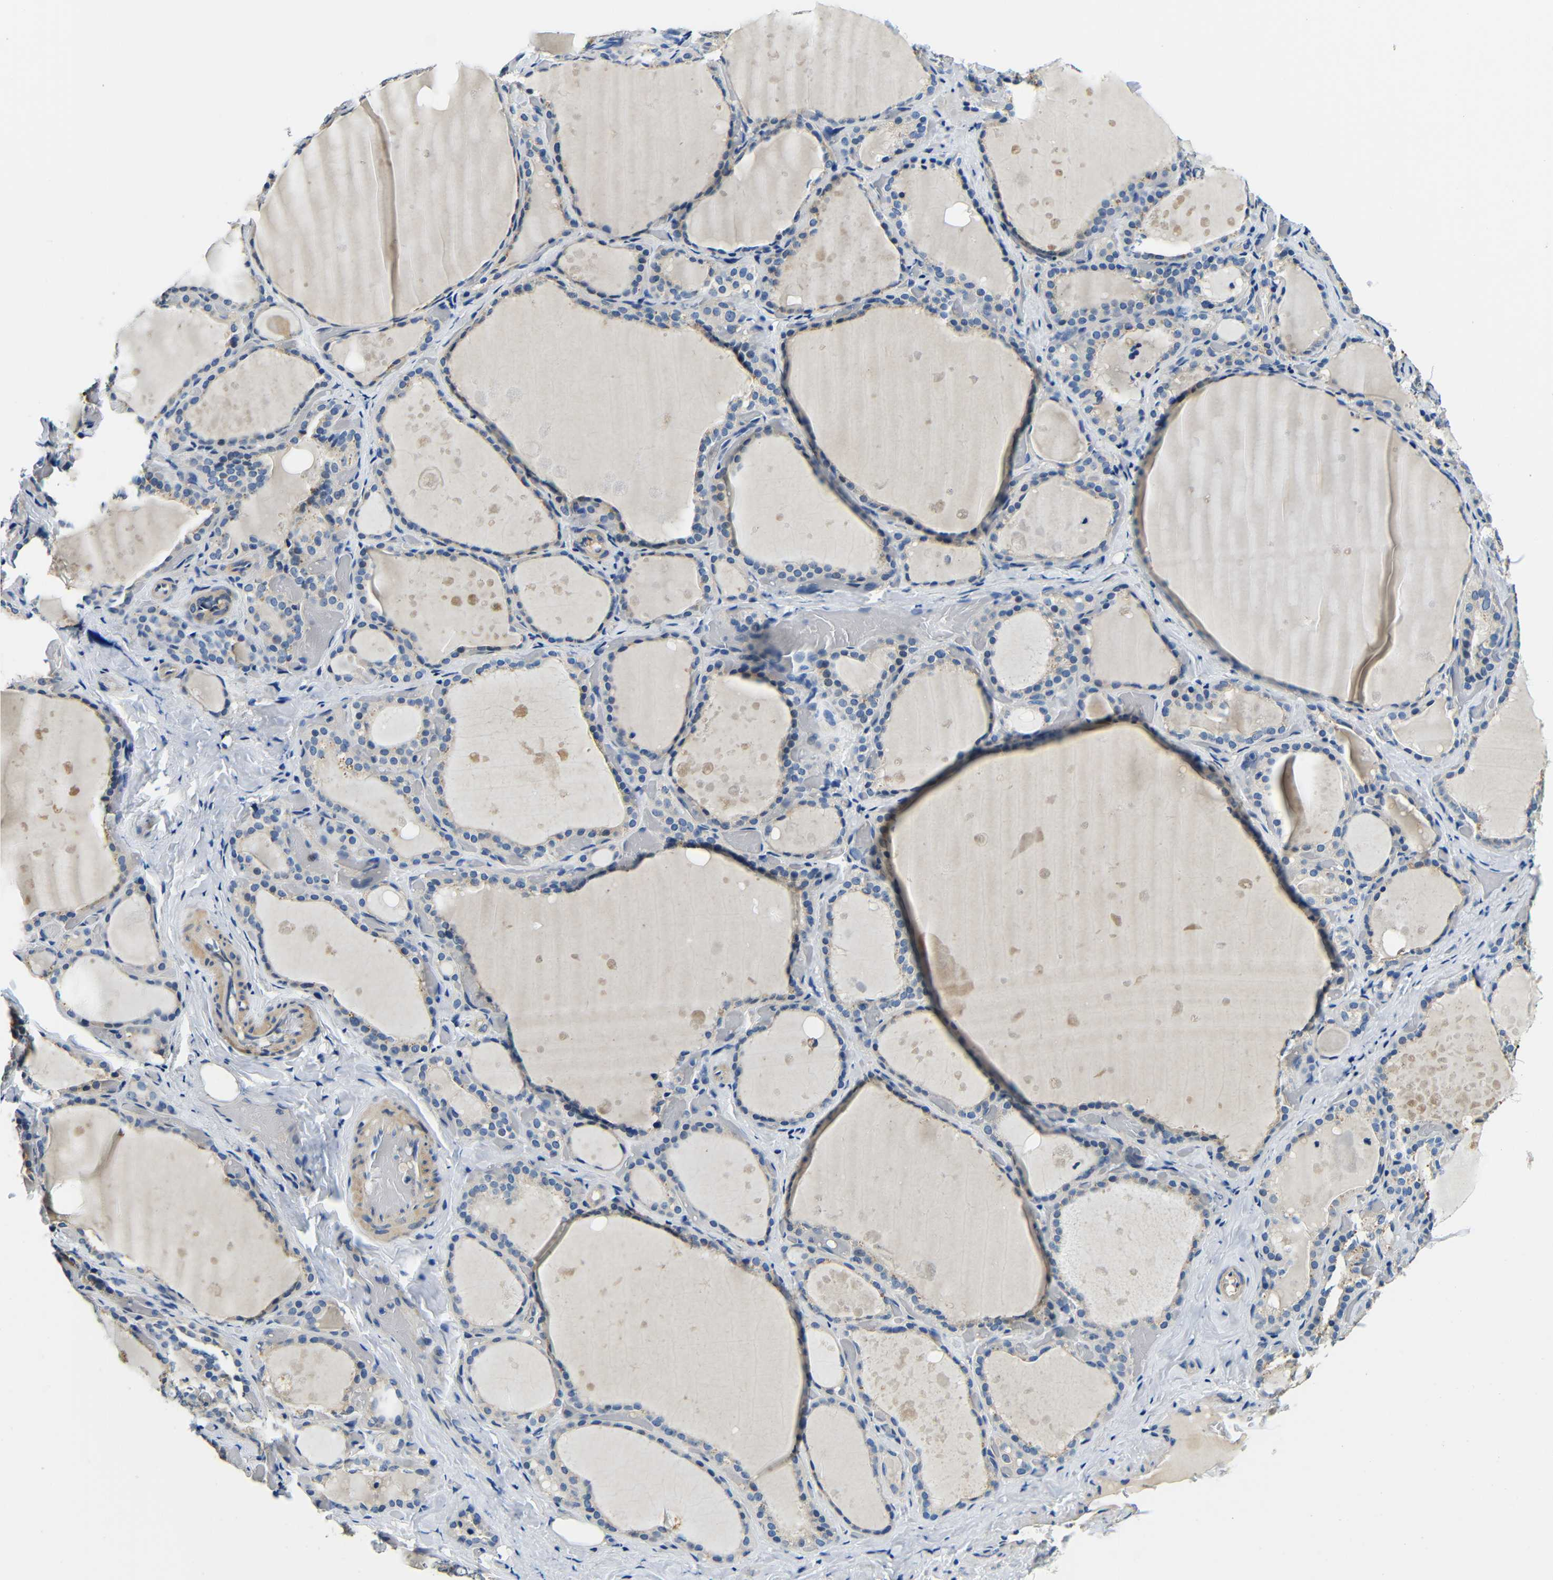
{"staining": {"intensity": "weak", "quantity": "<25%", "location": "cytoplasmic/membranous"}, "tissue": "thyroid gland", "cell_type": "Glandular cells", "image_type": "normal", "snomed": [{"axis": "morphology", "description": "Normal tissue, NOS"}, {"axis": "topography", "description": "Thyroid gland"}], "caption": "Glandular cells show no significant positivity in benign thyroid gland. The staining is performed using DAB (3,3'-diaminobenzidine) brown chromogen with nuclei counter-stained in using hematoxylin.", "gene": "FMO5", "patient": {"sex": "female", "age": 44}}